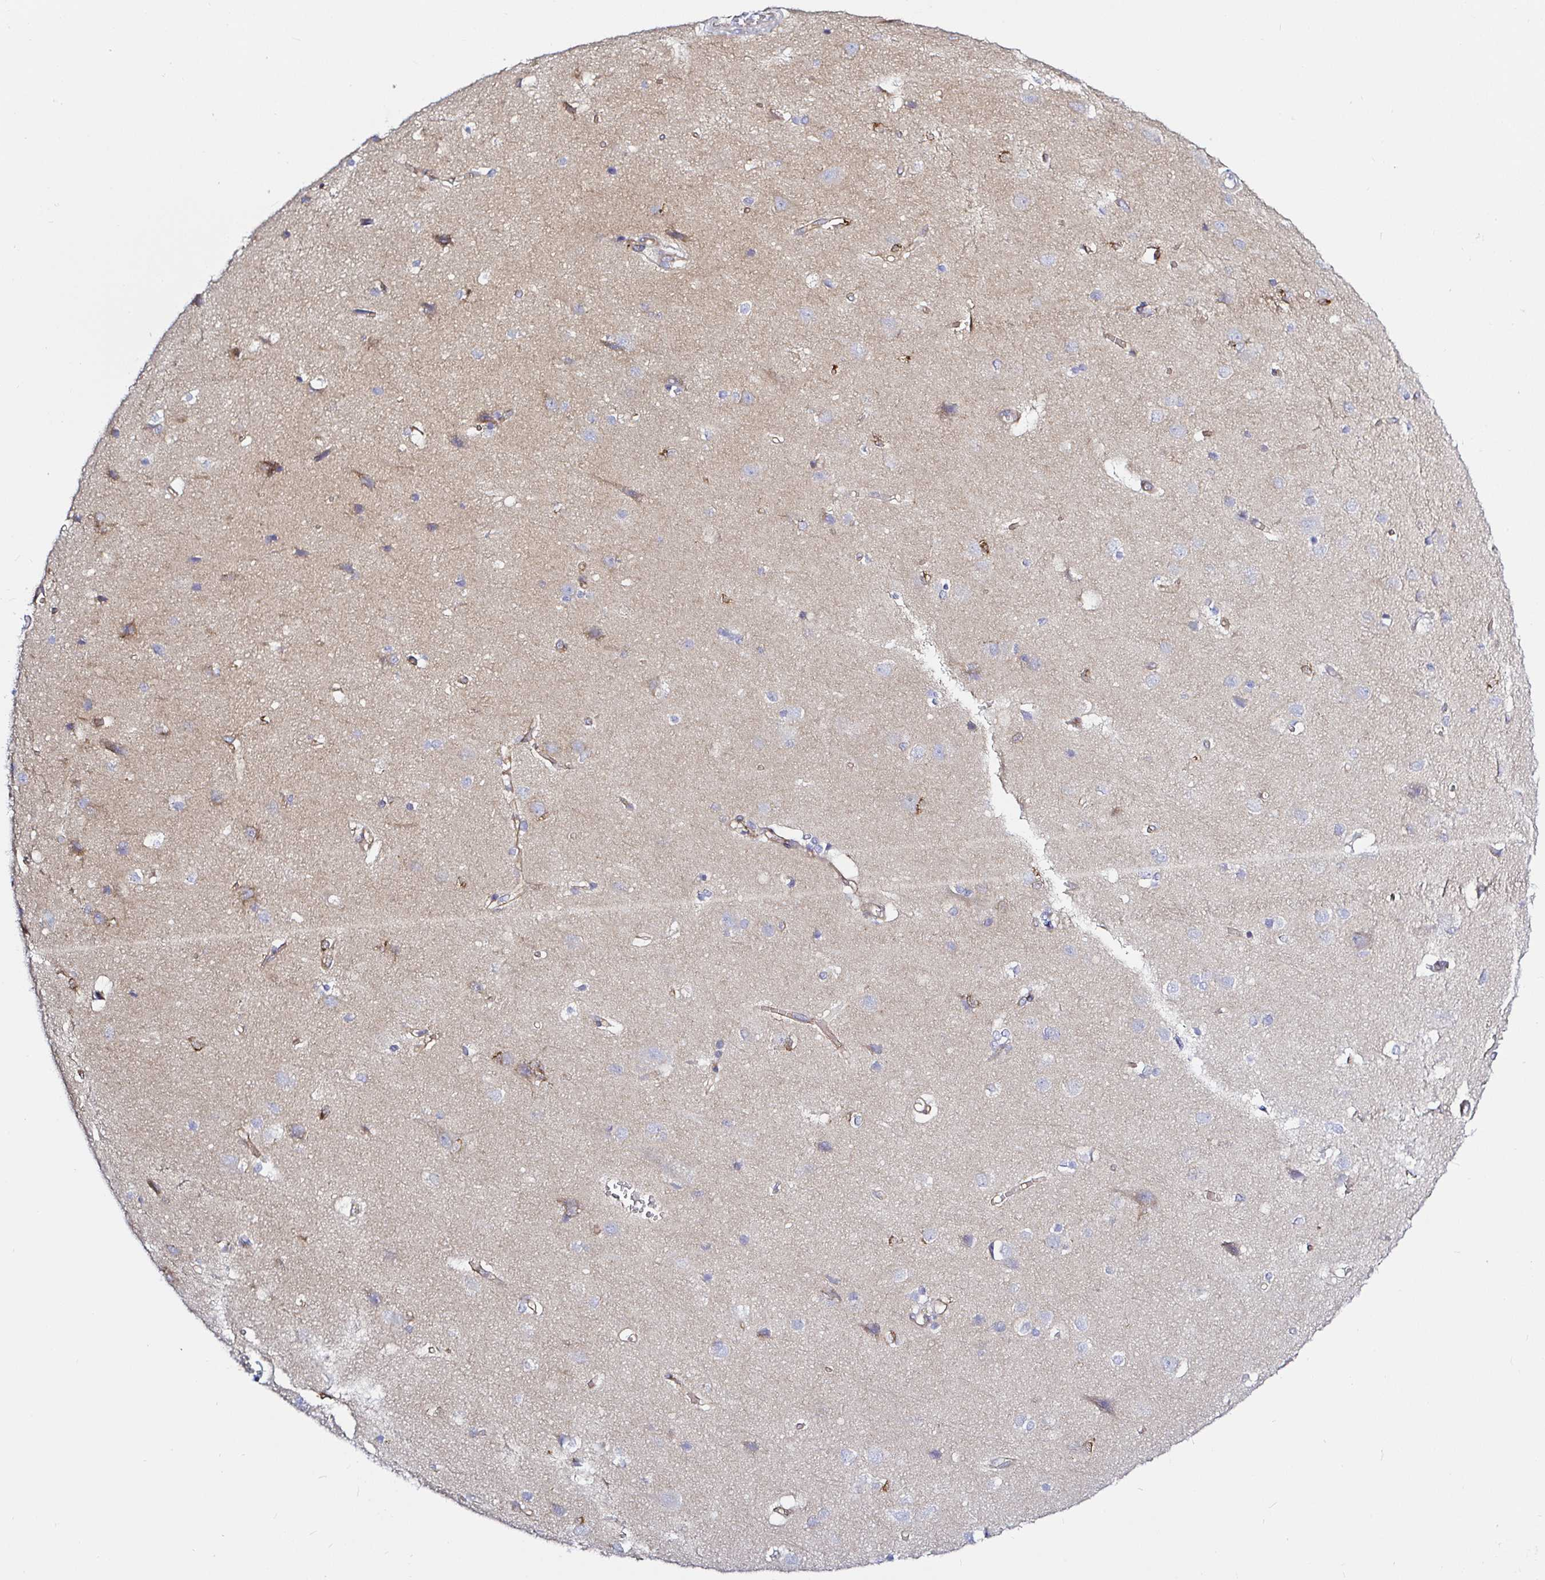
{"staining": {"intensity": "negative", "quantity": "none", "location": "none"}, "tissue": "cerebral cortex", "cell_type": "Endothelial cells", "image_type": "normal", "snomed": [{"axis": "morphology", "description": "Normal tissue, NOS"}, {"axis": "topography", "description": "Cerebral cortex"}], "caption": "This is a histopathology image of immunohistochemistry staining of benign cerebral cortex, which shows no expression in endothelial cells. (DAB (3,3'-diaminobenzidine) immunohistochemistry (IHC), high magnification).", "gene": "ARL4D", "patient": {"sex": "male", "age": 37}}